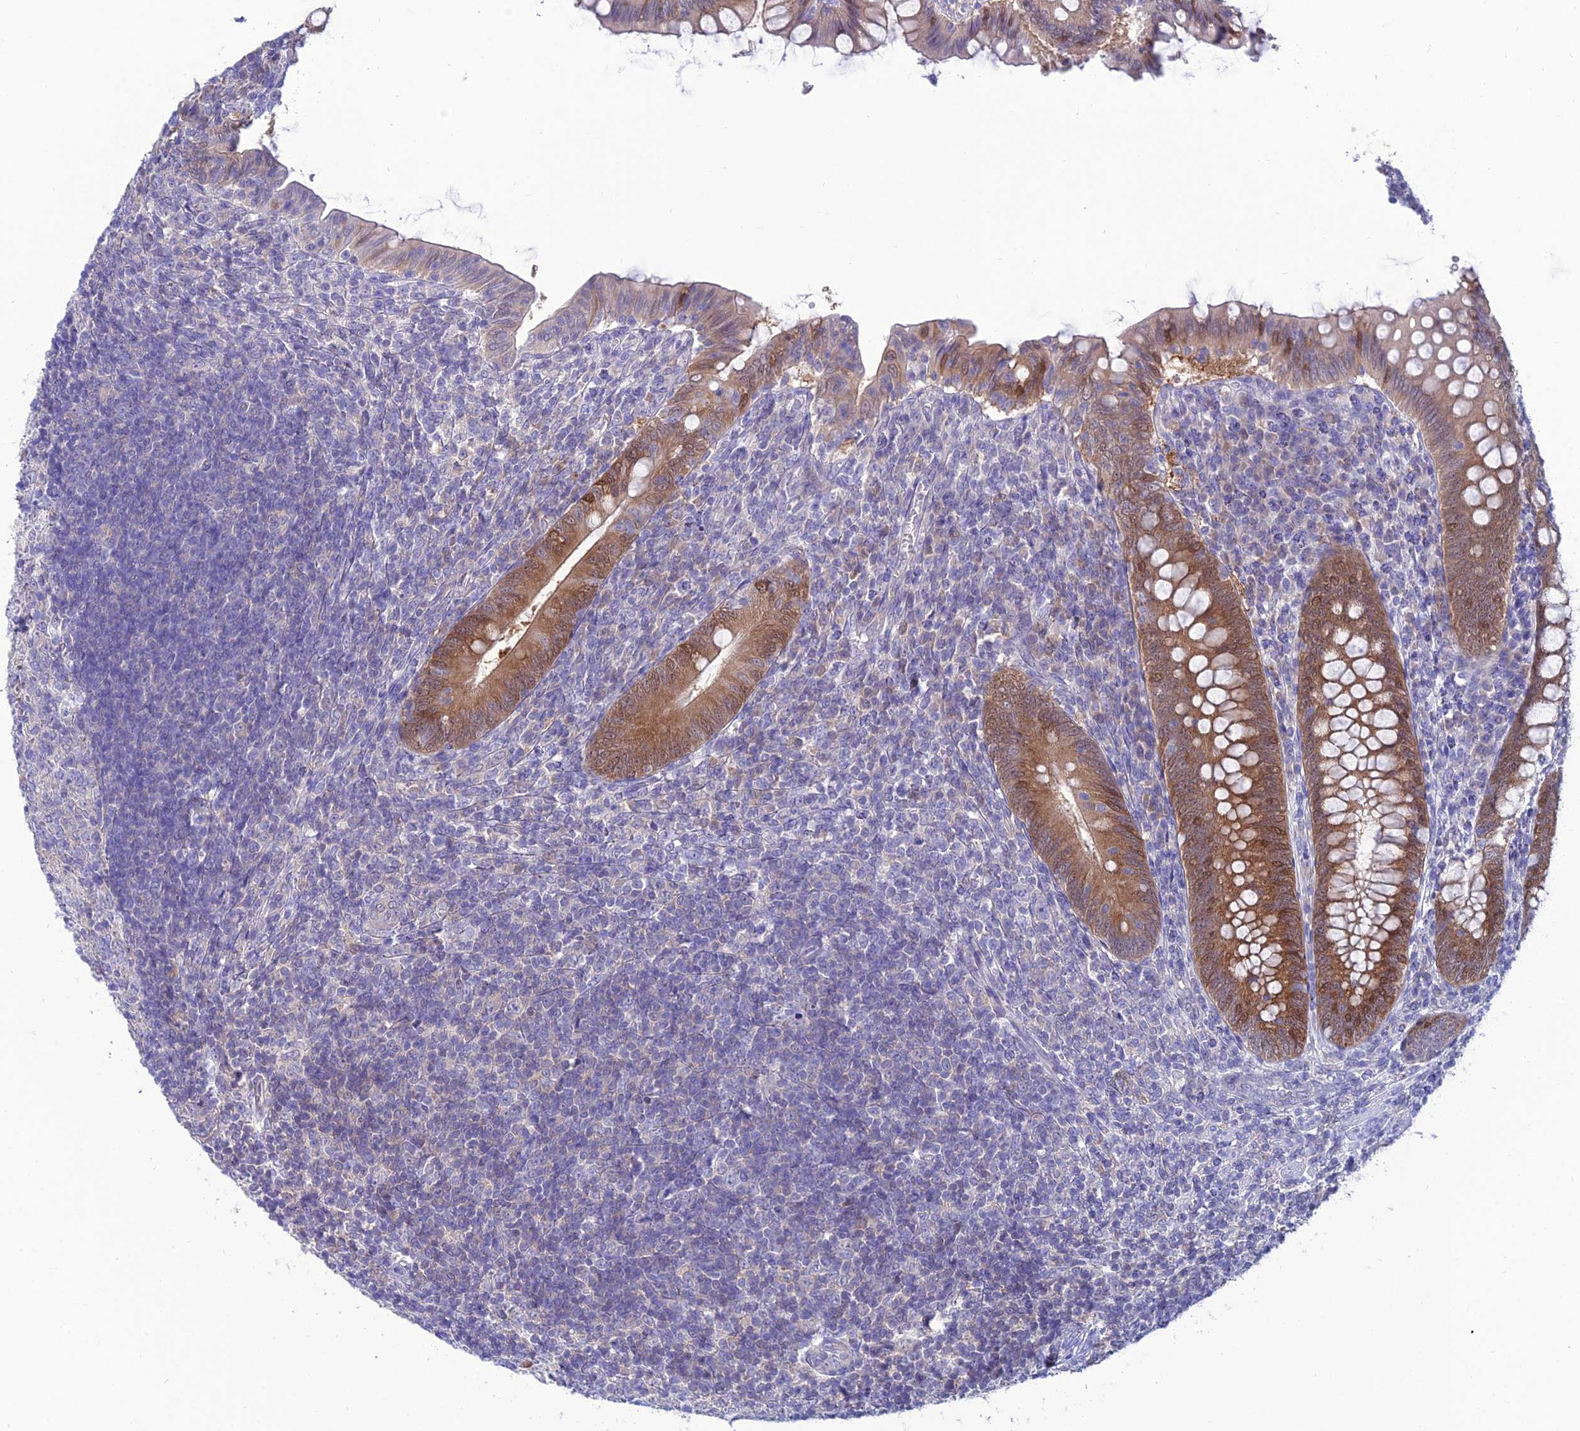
{"staining": {"intensity": "moderate", "quantity": ">75%", "location": "cytoplasmic/membranous,nuclear"}, "tissue": "appendix", "cell_type": "Glandular cells", "image_type": "normal", "snomed": [{"axis": "morphology", "description": "Normal tissue, NOS"}, {"axis": "topography", "description": "Appendix"}], "caption": "A high-resolution micrograph shows IHC staining of benign appendix, which exhibits moderate cytoplasmic/membranous,nuclear expression in about >75% of glandular cells. The protein of interest is stained brown, and the nuclei are stained in blue (DAB IHC with brightfield microscopy, high magnification).", "gene": "GNPNAT1", "patient": {"sex": "male", "age": 14}}